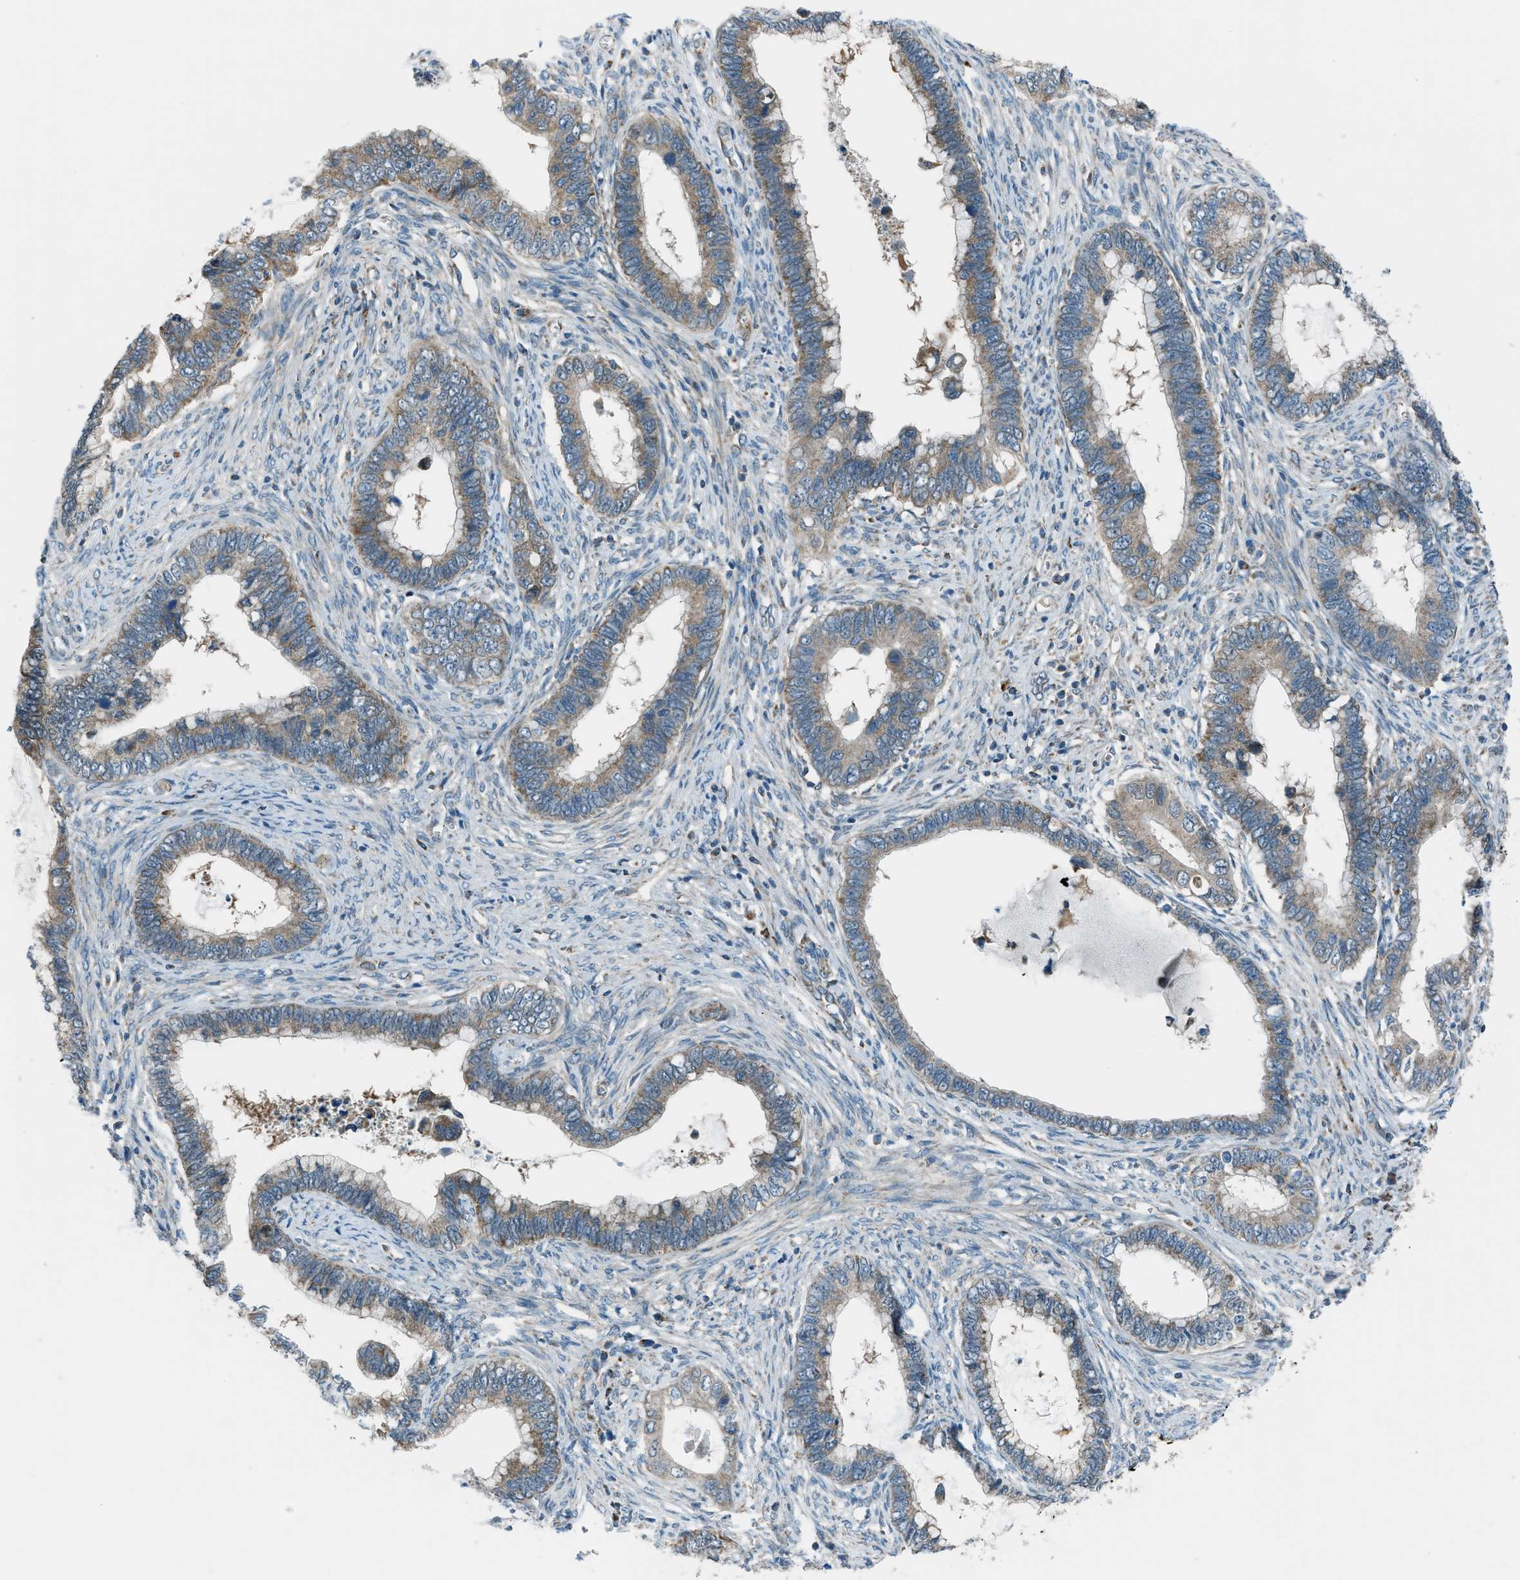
{"staining": {"intensity": "weak", "quantity": ">75%", "location": "cytoplasmic/membranous"}, "tissue": "cervical cancer", "cell_type": "Tumor cells", "image_type": "cancer", "snomed": [{"axis": "morphology", "description": "Adenocarcinoma, NOS"}, {"axis": "topography", "description": "Cervix"}], "caption": "Tumor cells show weak cytoplasmic/membranous staining in about >75% of cells in adenocarcinoma (cervical).", "gene": "PIGG", "patient": {"sex": "female", "age": 44}}